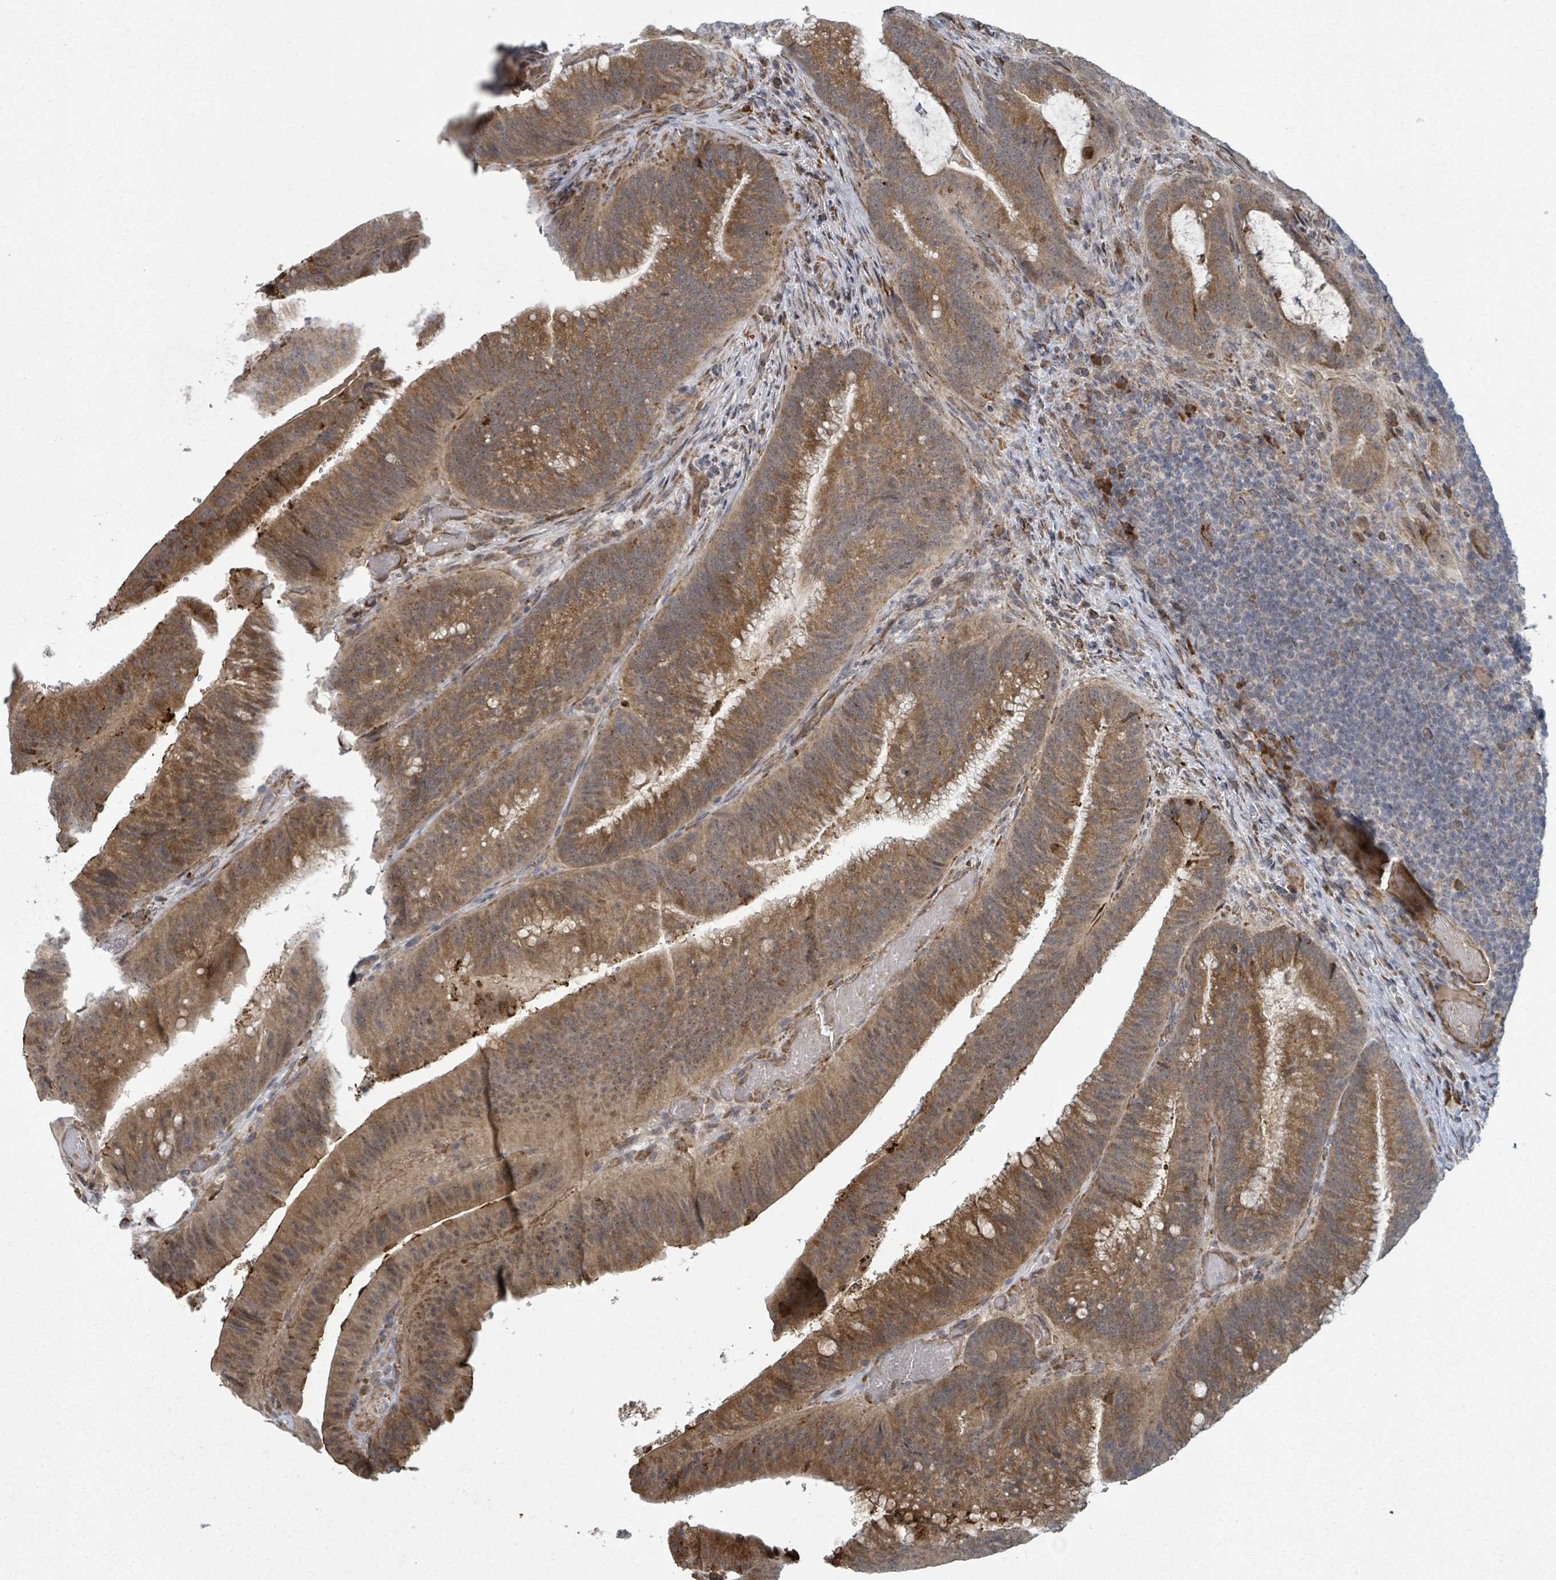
{"staining": {"intensity": "moderate", "quantity": ">75%", "location": "cytoplasmic/membranous"}, "tissue": "colorectal cancer", "cell_type": "Tumor cells", "image_type": "cancer", "snomed": [{"axis": "morphology", "description": "Adenocarcinoma, NOS"}, {"axis": "topography", "description": "Colon"}], "caption": "Tumor cells exhibit moderate cytoplasmic/membranous positivity in approximately >75% of cells in colorectal cancer. (Brightfield microscopy of DAB IHC at high magnification).", "gene": "SHROOM2", "patient": {"sex": "female", "age": 43}}